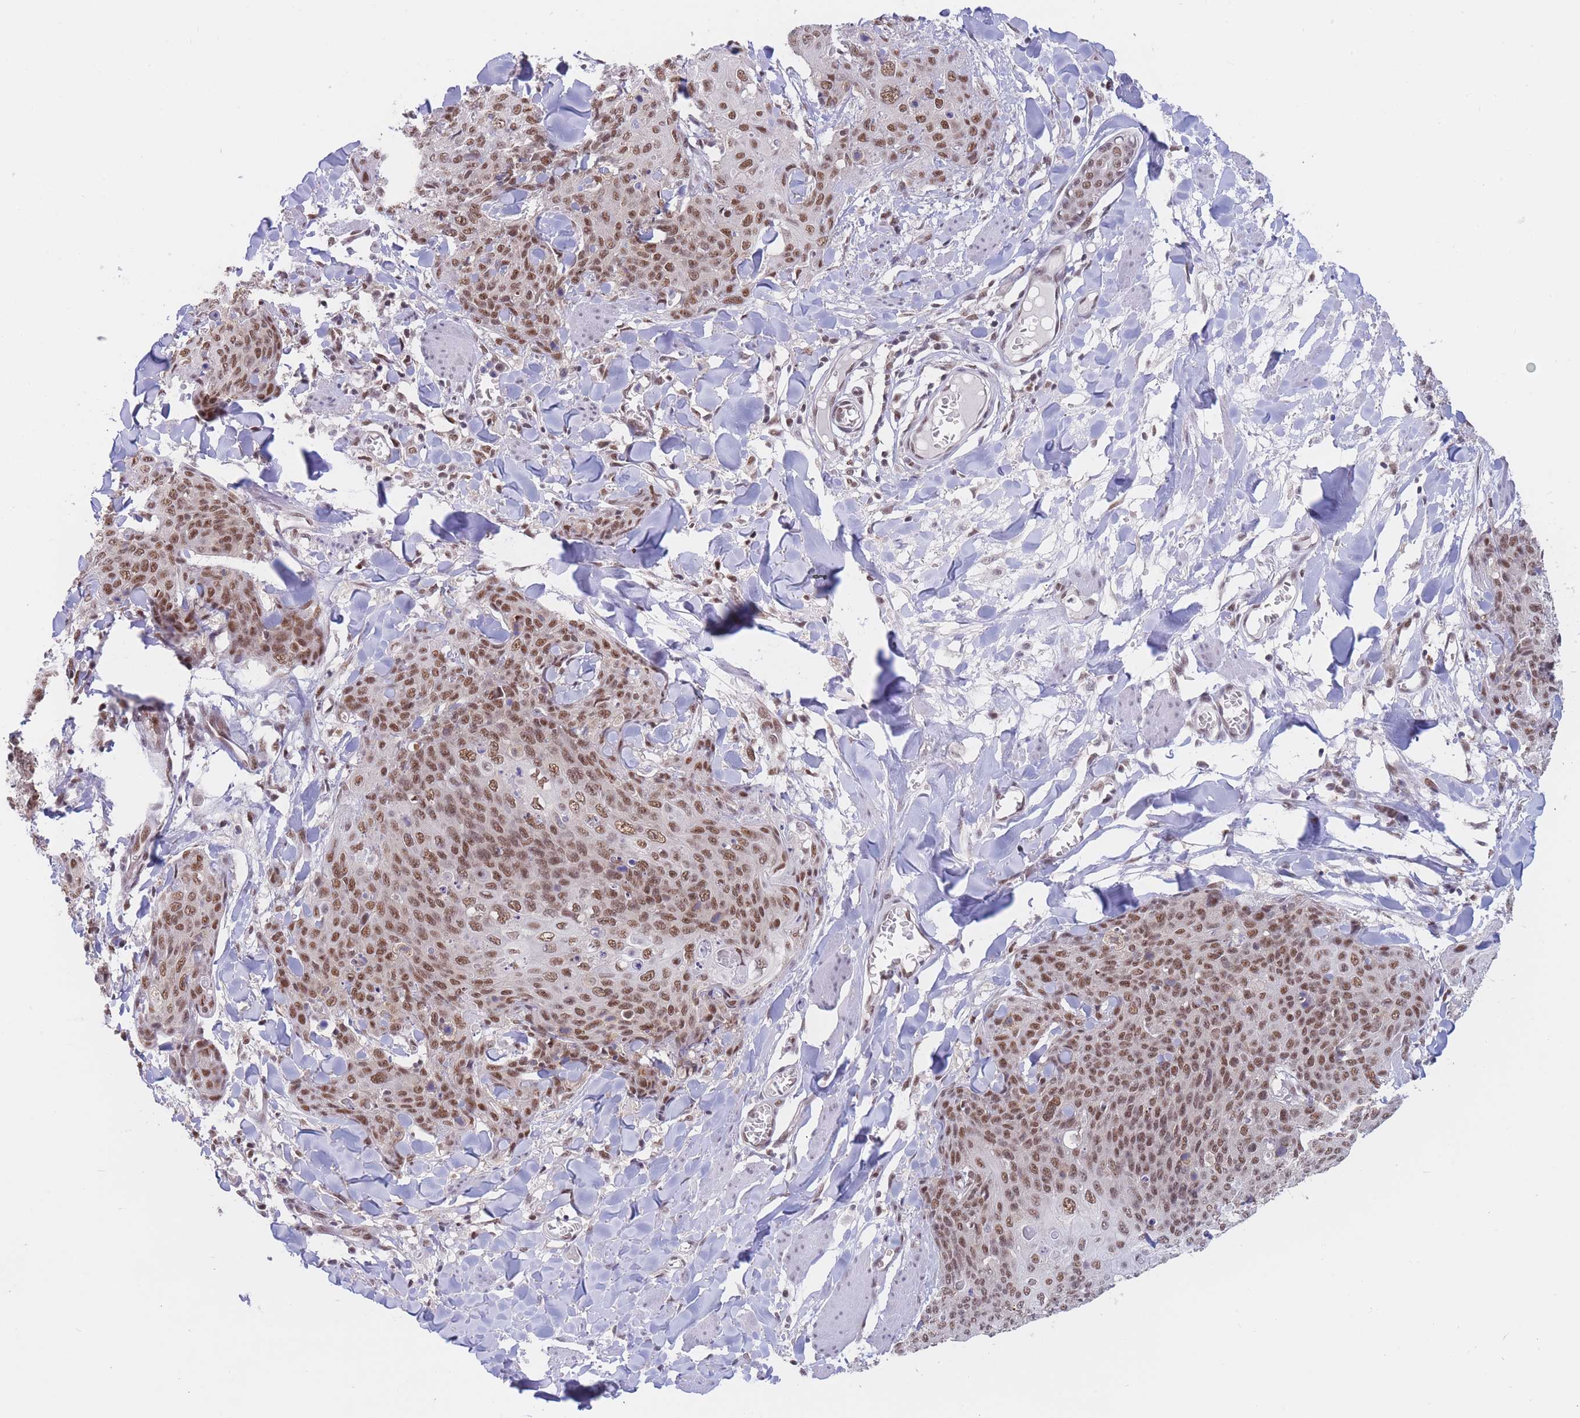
{"staining": {"intensity": "moderate", "quantity": ">75%", "location": "nuclear"}, "tissue": "skin cancer", "cell_type": "Tumor cells", "image_type": "cancer", "snomed": [{"axis": "morphology", "description": "Squamous cell carcinoma, NOS"}, {"axis": "topography", "description": "Skin"}, {"axis": "topography", "description": "Vulva"}], "caption": "Protein analysis of squamous cell carcinoma (skin) tissue reveals moderate nuclear expression in approximately >75% of tumor cells. (brown staining indicates protein expression, while blue staining denotes nuclei).", "gene": "SMAD9", "patient": {"sex": "female", "age": 85}}